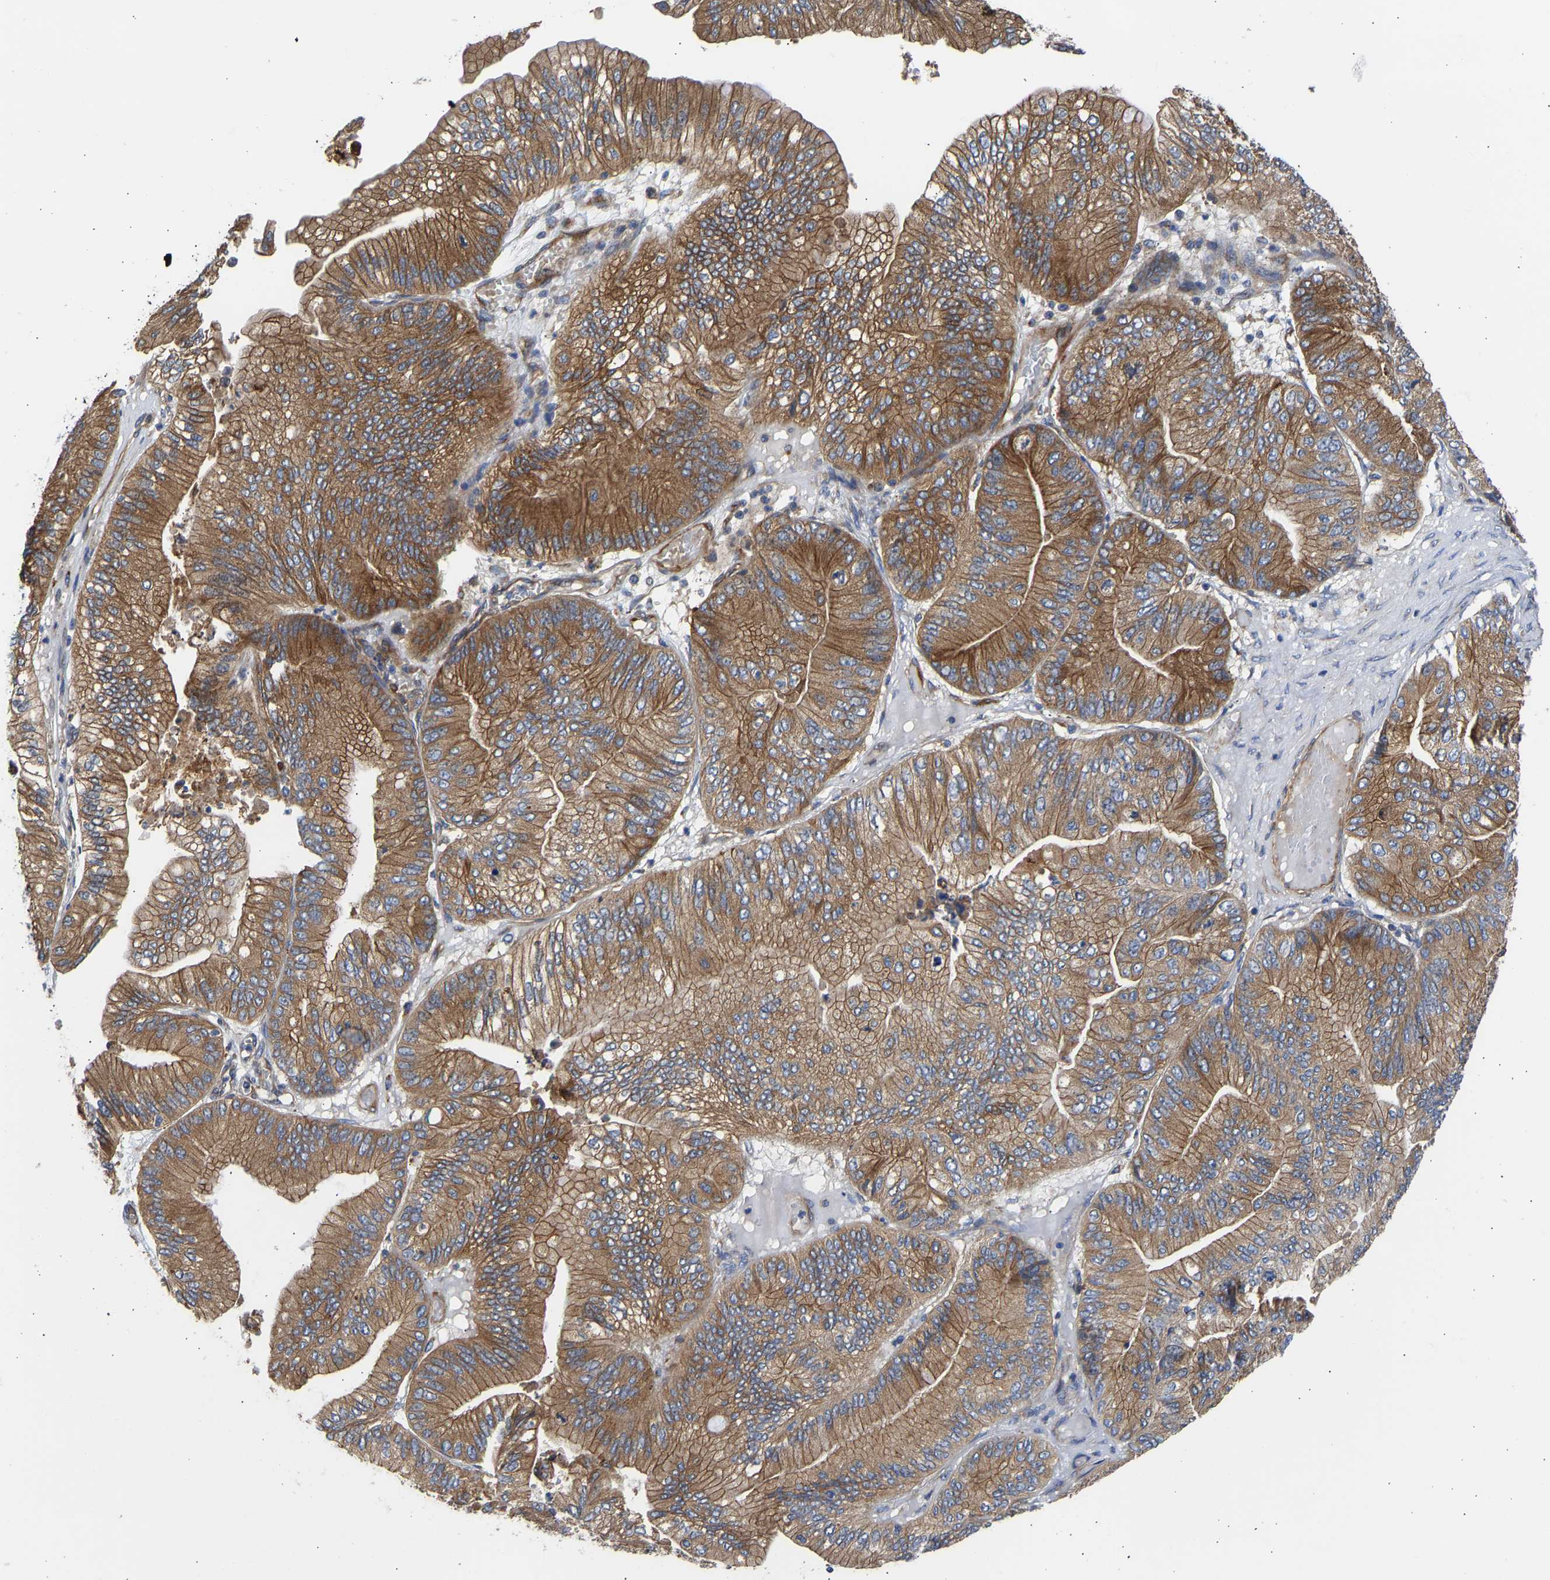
{"staining": {"intensity": "moderate", "quantity": ">75%", "location": "cytoplasmic/membranous"}, "tissue": "ovarian cancer", "cell_type": "Tumor cells", "image_type": "cancer", "snomed": [{"axis": "morphology", "description": "Cystadenocarcinoma, mucinous, NOS"}, {"axis": "topography", "description": "Ovary"}], "caption": "The histopathology image shows staining of mucinous cystadenocarcinoma (ovarian), revealing moderate cytoplasmic/membranous protein positivity (brown color) within tumor cells. (DAB (3,3'-diaminobenzidine) IHC with brightfield microscopy, high magnification).", "gene": "MYO1C", "patient": {"sex": "female", "age": 61}}